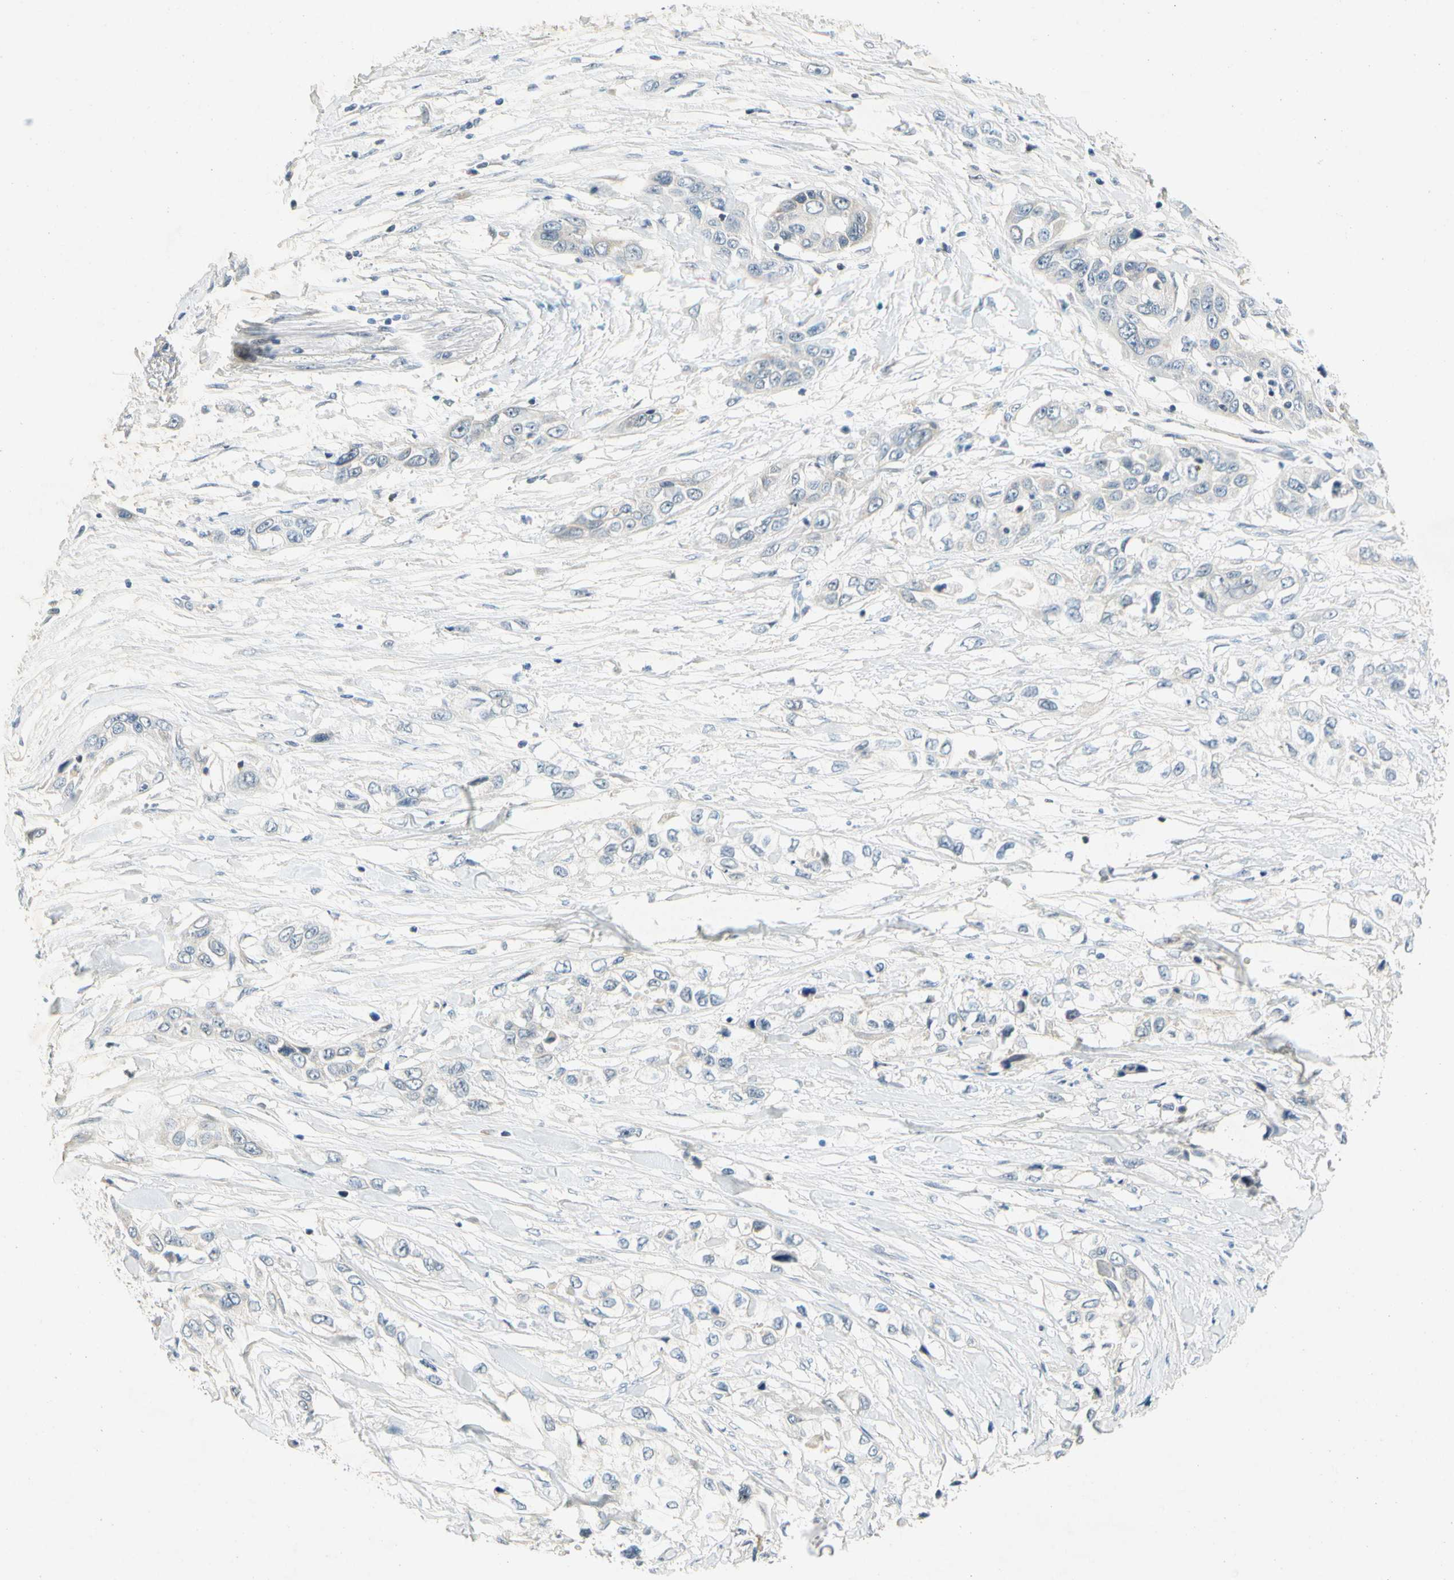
{"staining": {"intensity": "negative", "quantity": "none", "location": "none"}, "tissue": "pancreatic cancer", "cell_type": "Tumor cells", "image_type": "cancer", "snomed": [{"axis": "morphology", "description": "Adenocarcinoma, NOS"}, {"axis": "topography", "description": "Pancreas"}], "caption": "The immunohistochemistry (IHC) histopathology image has no significant positivity in tumor cells of adenocarcinoma (pancreatic) tissue.", "gene": "GATD1", "patient": {"sex": "female", "age": 70}}